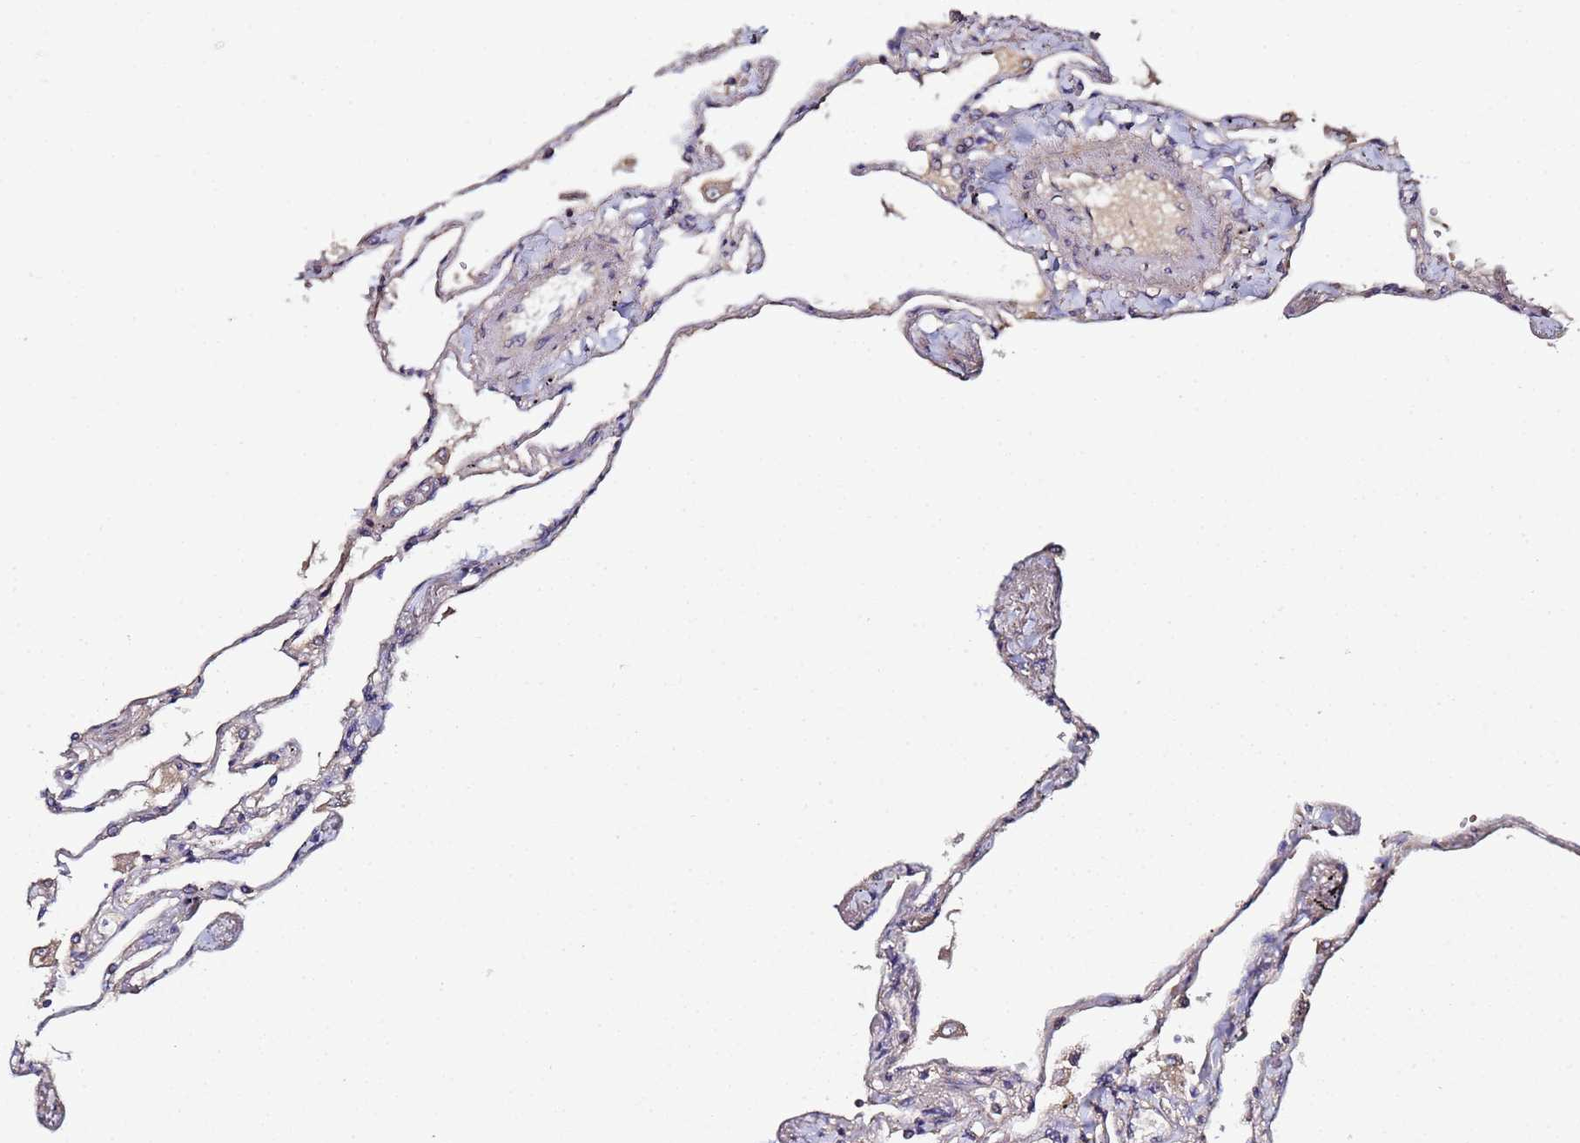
{"staining": {"intensity": "weak", "quantity": "<25%", "location": "cytoplasmic/membranous"}, "tissue": "lung", "cell_type": "Alveolar cells", "image_type": "normal", "snomed": [{"axis": "morphology", "description": "Normal tissue, NOS"}, {"axis": "topography", "description": "Lung"}], "caption": "This micrograph is of normal lung stained with immunohistochemistry (IHC) to label a protein in brown with the nuclei are counter-stained blue. There is no staining in alveolar cells.", "gene": "OSER1", "patient": {"sex": "female", "age": 67}}